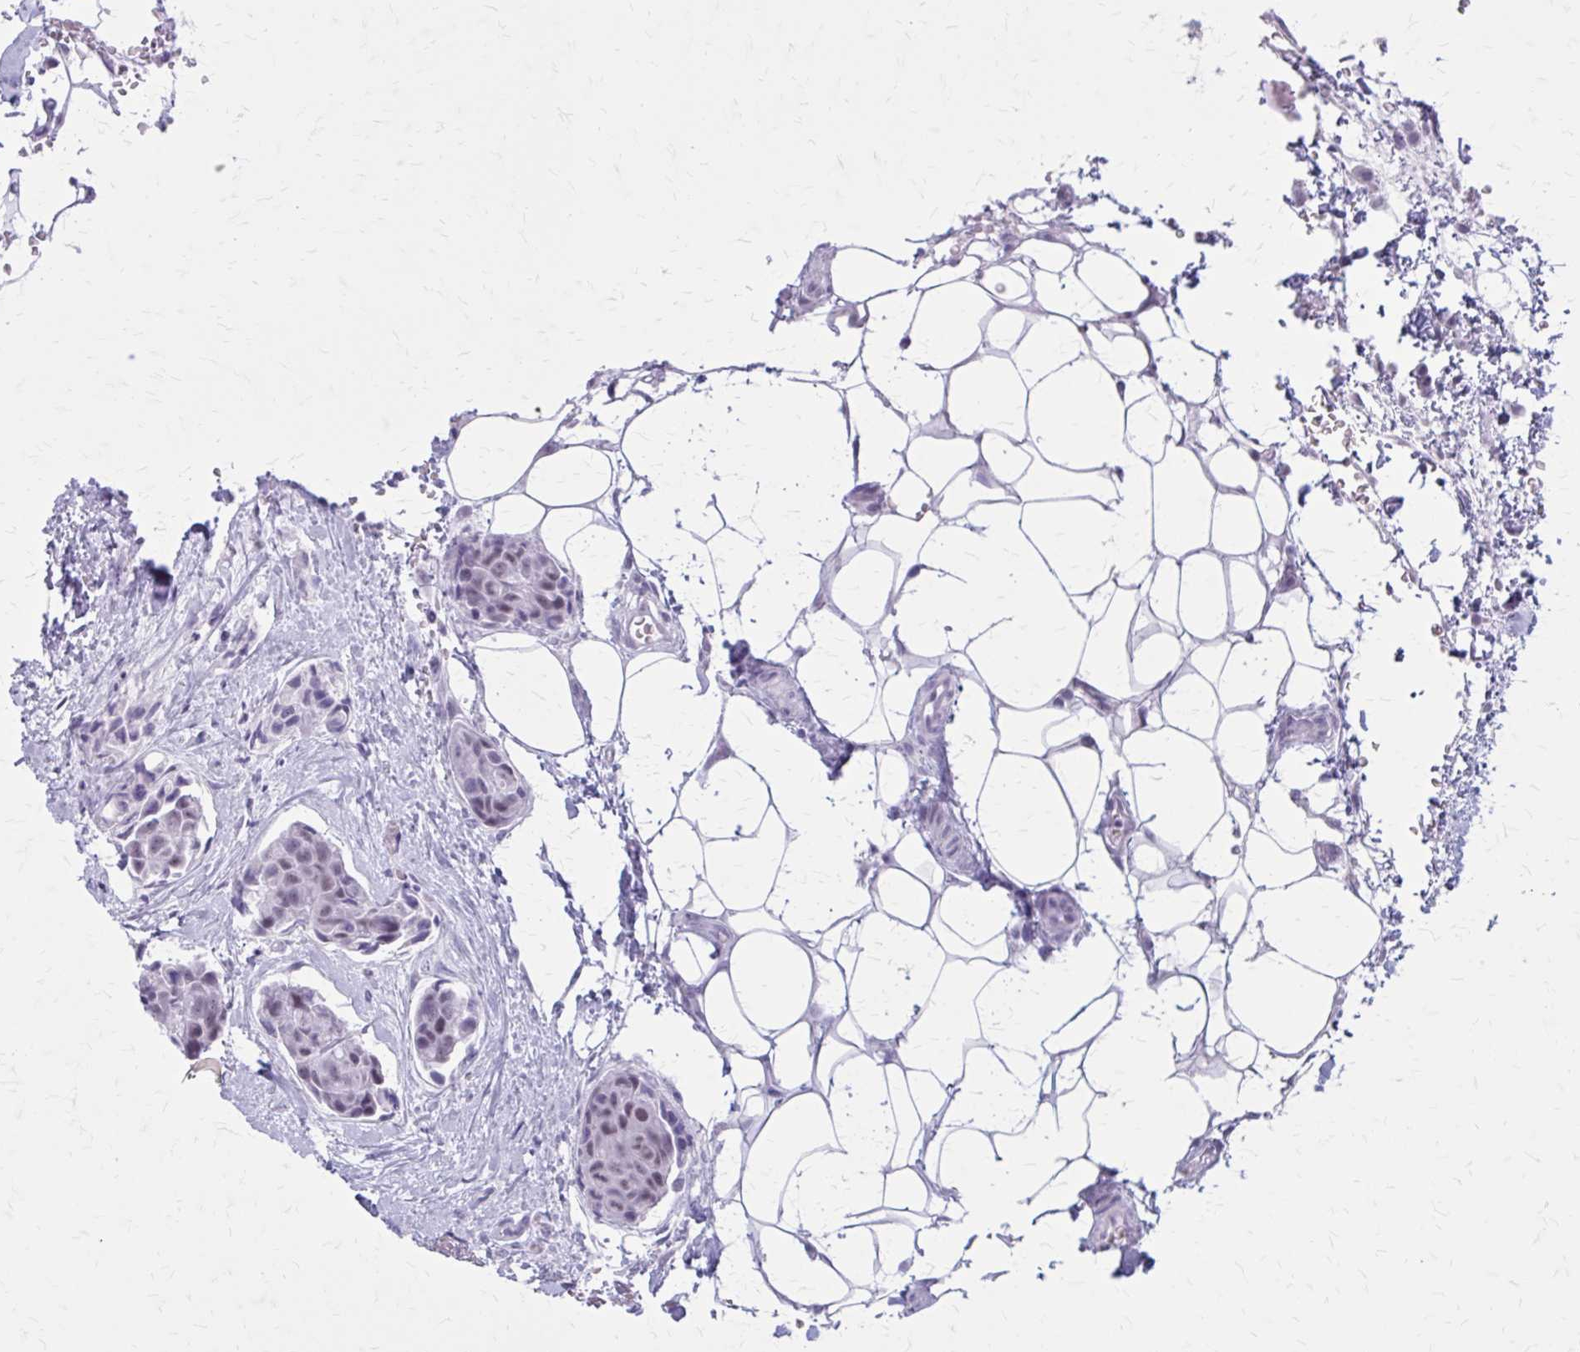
{"staining": {"intensity": "weak", "quantity": "<25%", "location": "nuclear"}, "tissue": "breast cancer", "cell_type": "Tumor cells", "image_type": "cancer", "snomed": [{"axis": "morphology", "description": "Duct carcinoma"}, {"axis": "topography", "description": "Breast"}, {"axis": "topography", "description": "Lymph node"}], "caption": "DAB (3,3'-diaminobenzidine) immunohistochemical staining of breast cancer demonstrates no significant staining in tumor cells.", "gene": "GAD1", "patient": {"sex": "female", "age": 80}}